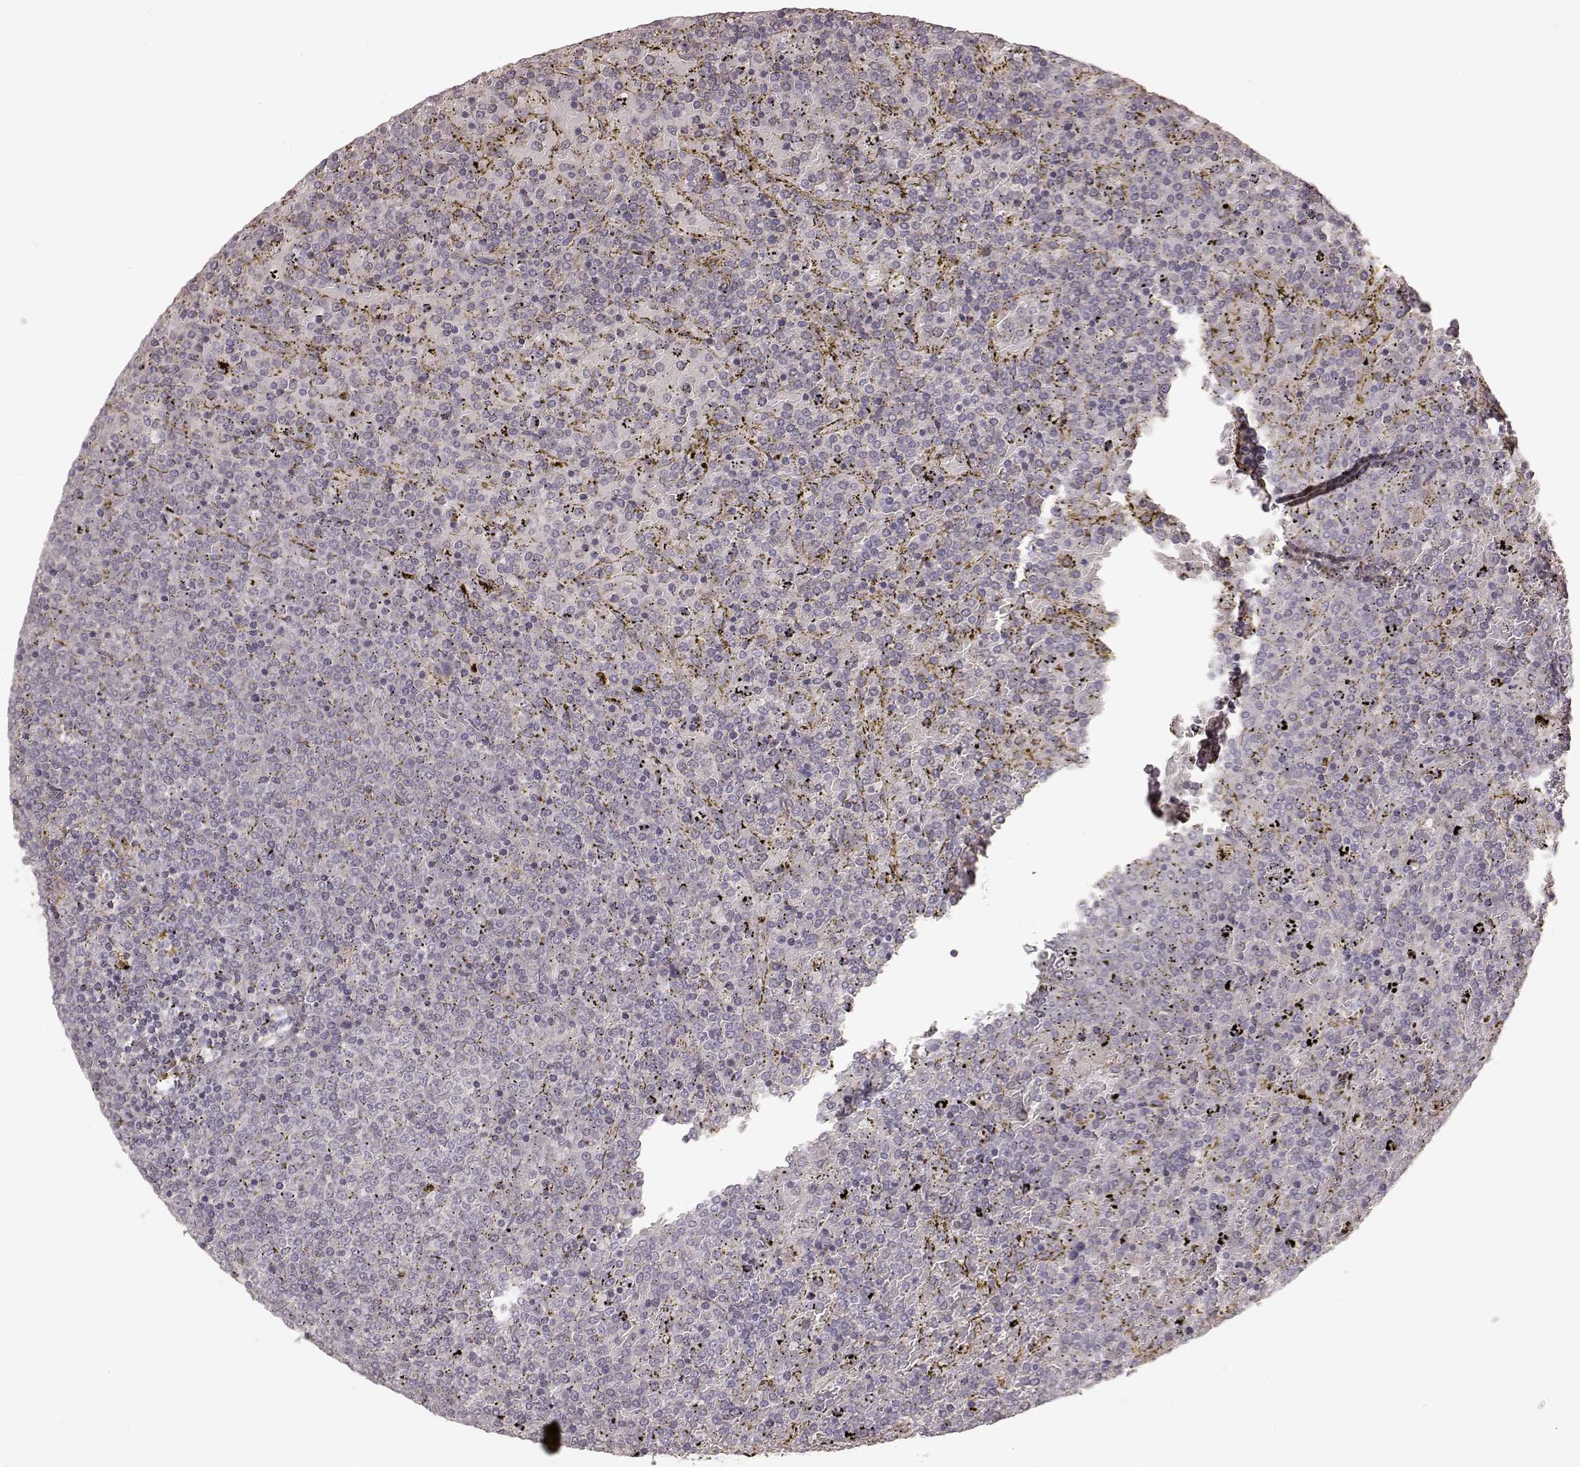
{"staining": {"intensity": "negative", "quantity": "none", "location": "none"}, "tissue": "lymphoma", "cell_type": "Tumor cells", "image_type": "cancer", "snomed": [{"axis": "morphology", "description": "Malignant lymphoma, non-Hodgkin's type, Low grade"}, {"axis": "topography", "description": "Spleen"}], "caption": "Histopathology image shows no protein staining in tumor cells of low-grade malignant lymphoma, non-Hodgkin's type tissue.", "gene": "KCNJ9", "patient": {"sex": "female", "age": 77}}